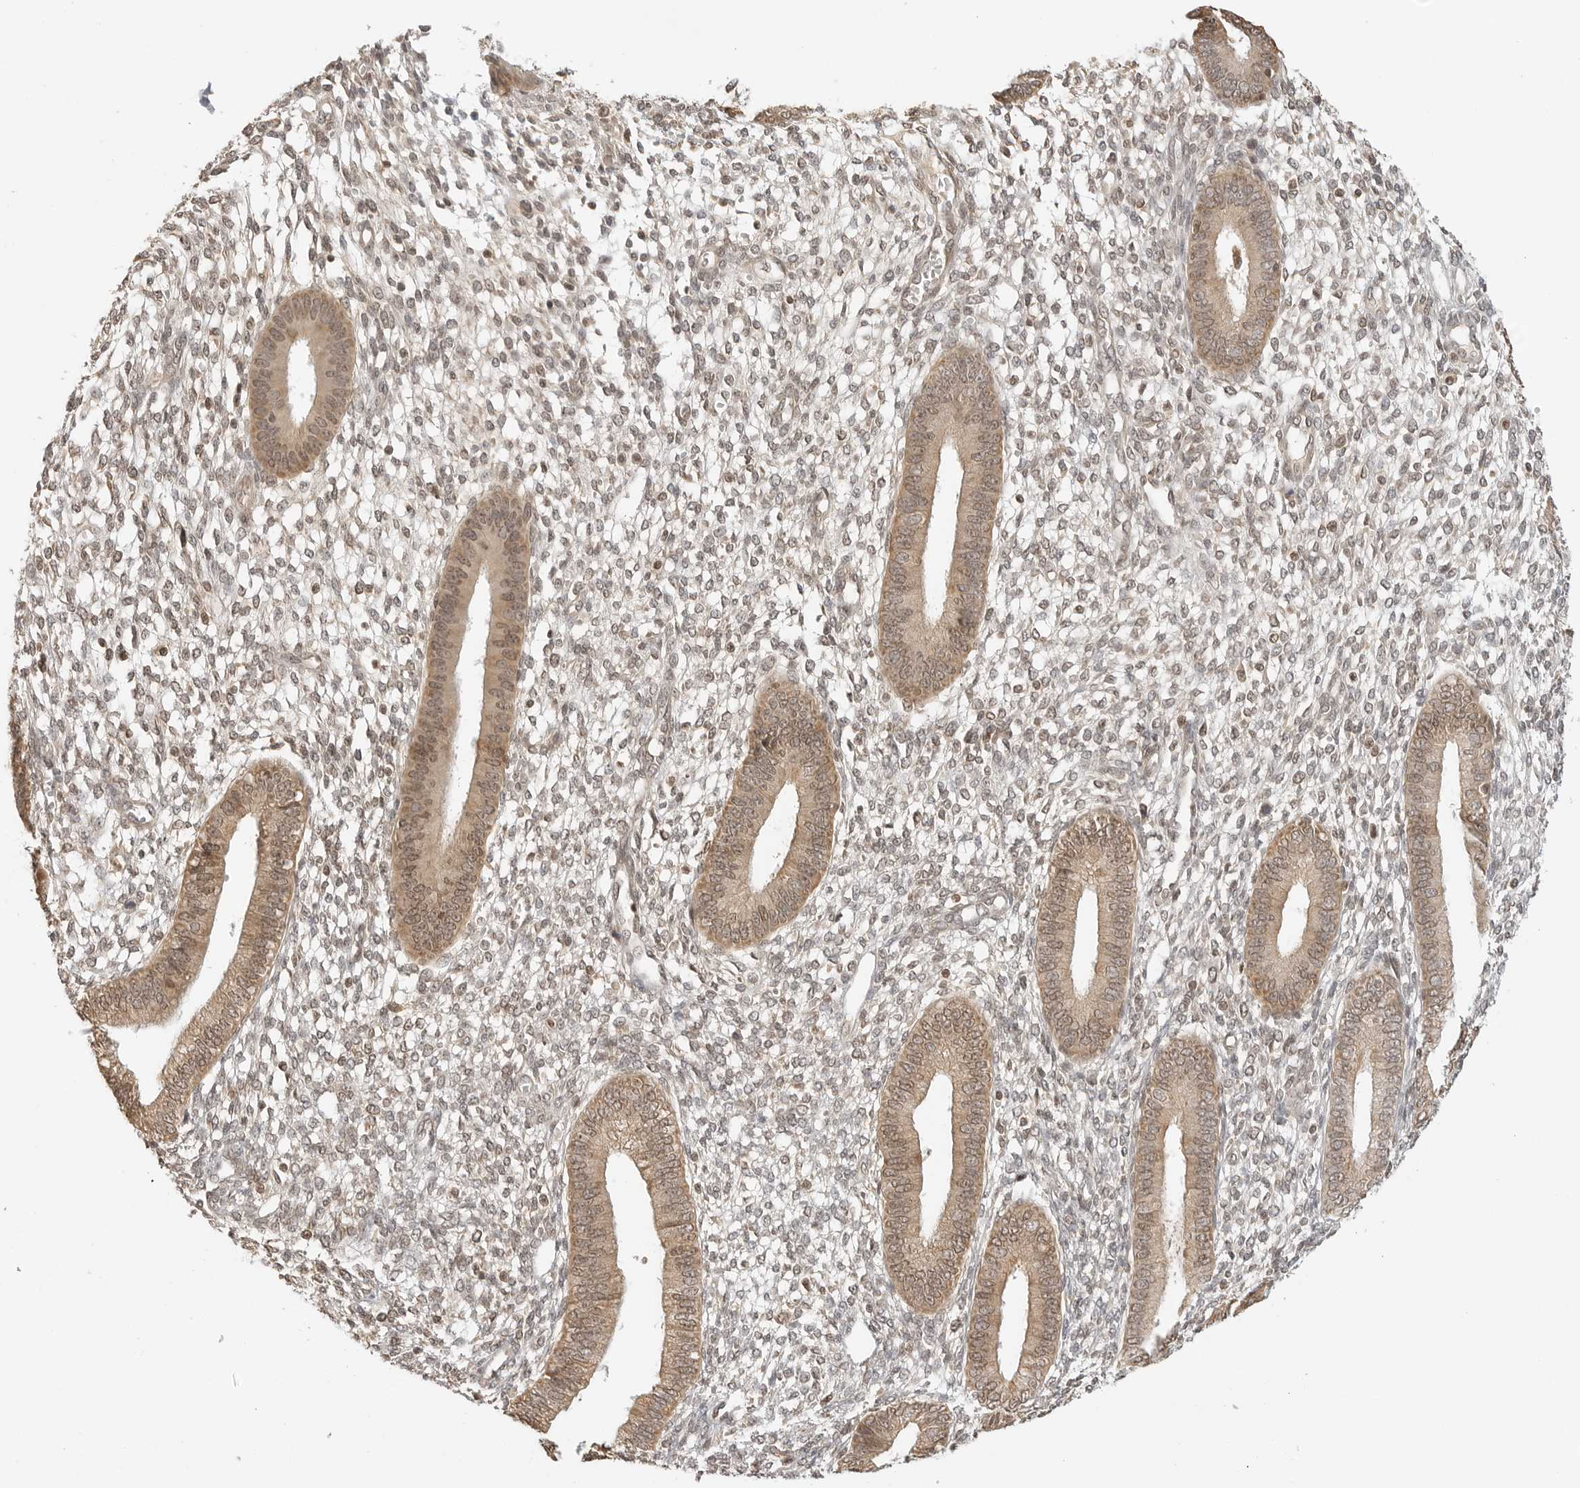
{"staining": {"intensity": "weak", "quantity": "25%-75%", "location": "cytoplasmic/membranous,nuclear"}, "tissue": "endometrium", "cell_type": "Cells in endometrial stroma", "image_type": "normal", "snomed": [{"axis": "morphology", "description": "Normal tissue, NOS"}, {"axis": "topography", "description": "Endometrium"}], "caption": "DAB immunohistochemical staining of unremarkable human endometrium reveals weak cytoplasmic/membranous,nuclear protein expression in approximately 25%-75% of cells in endometrial stroma. Ihc stains the protein of interest in brown and the nuclei are stained blue.", "gene": "POLH", "patient": {"sex": "female", "age": 46}}